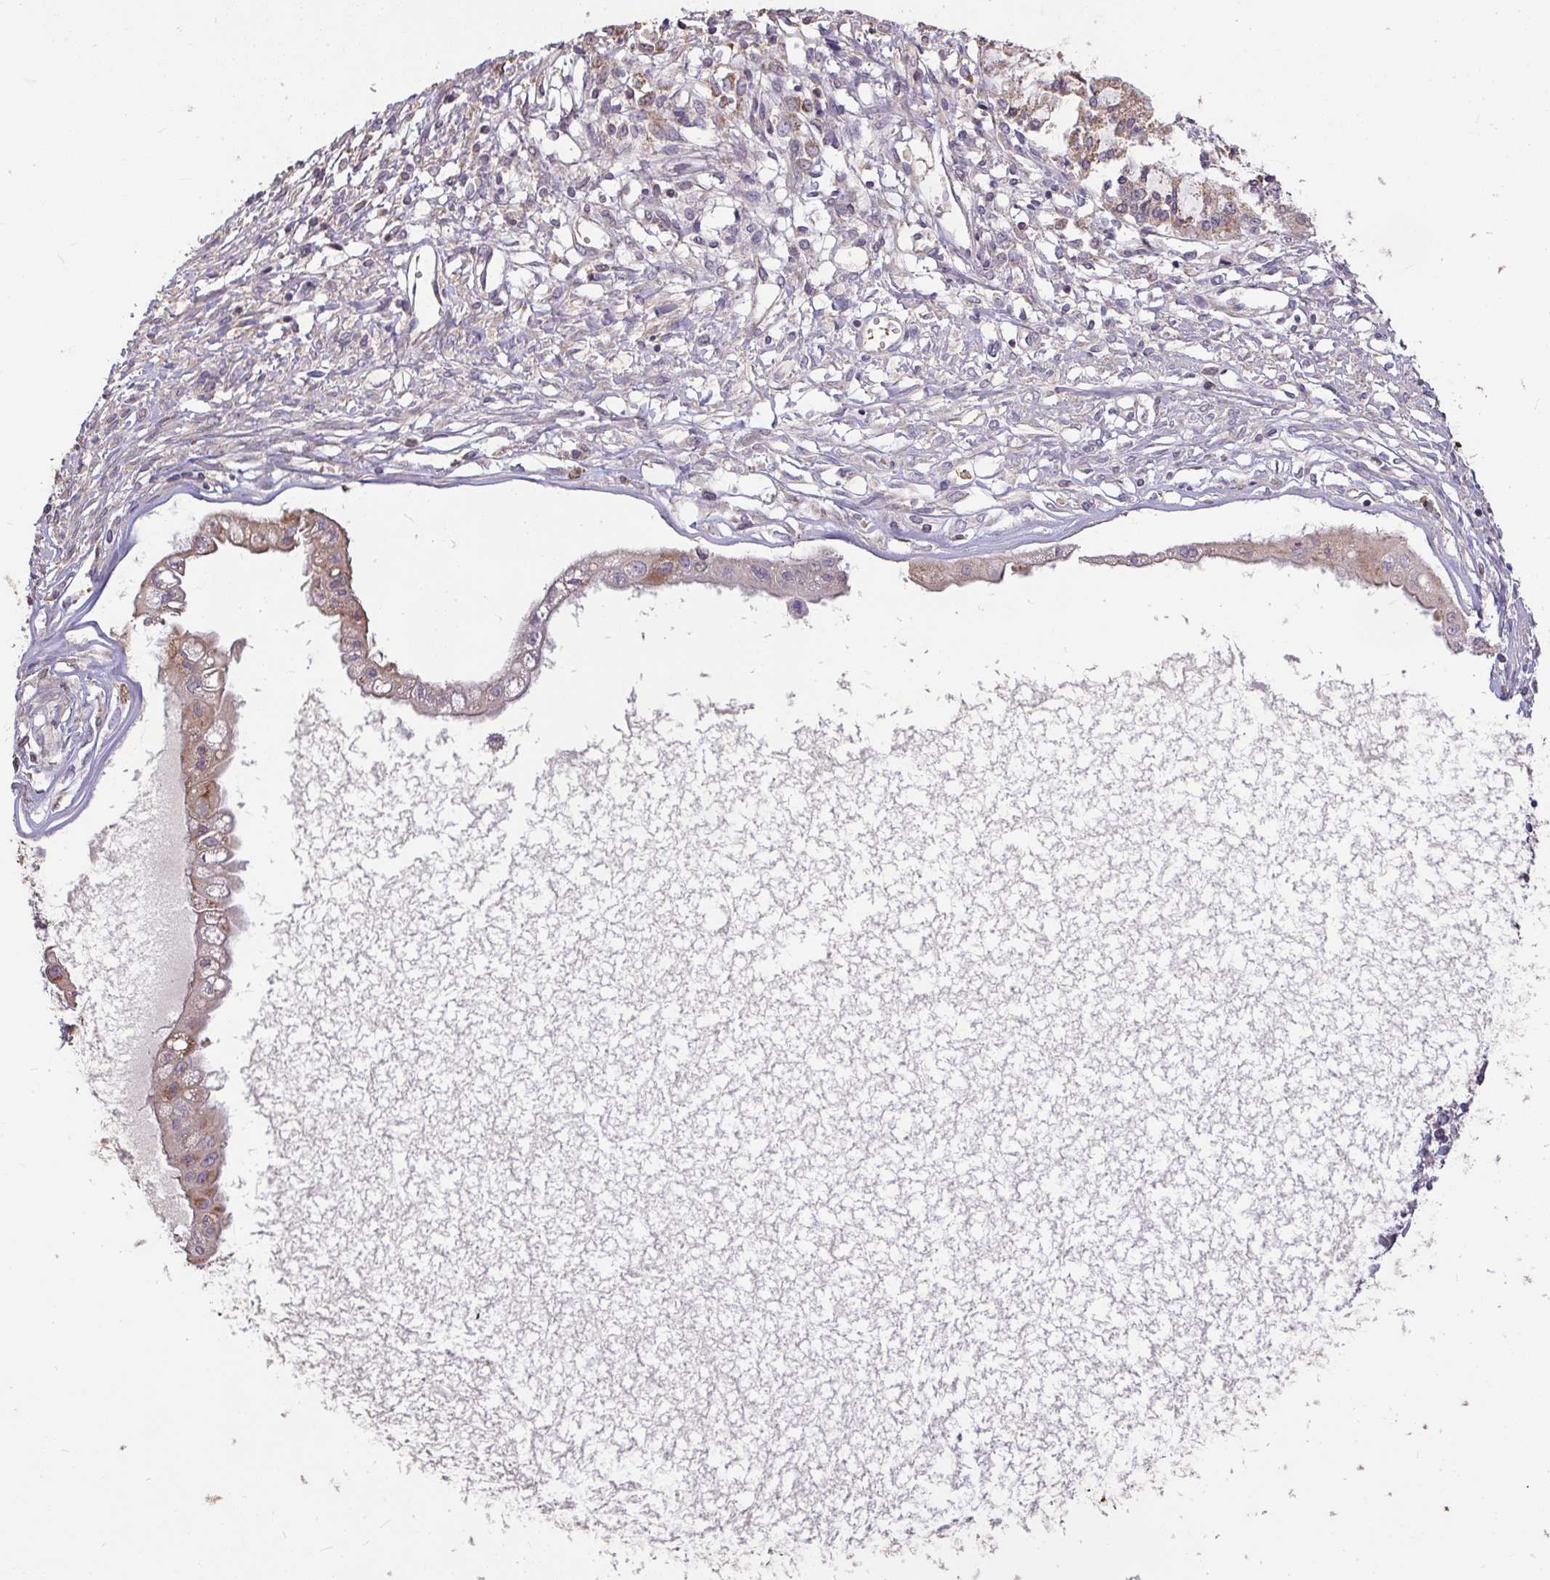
{"staining": {"intensity": "weak", "quantity": "25%-75%", "location": "cytoplasmic/membranous"}, "tissue": "ovarian cancer", "cell_type": "Tumor cells", "image_type": "cancer", "snomed": [{"axis": "morphology", "description": "Cystadenocarcinoma, mucinous, NOS"}, {"axis": "topography", "description": "Ovary"}], "caption": "IHC of ovarian cancer exhibits low levels of weak cytoplasmic/membranous staining in about 25%-75% of tumor cells. (Brightfield microscopy of DAB IHC at high magnification).", "gene": "FCER1A", "patient": {"sex": "female", "age": 34}}